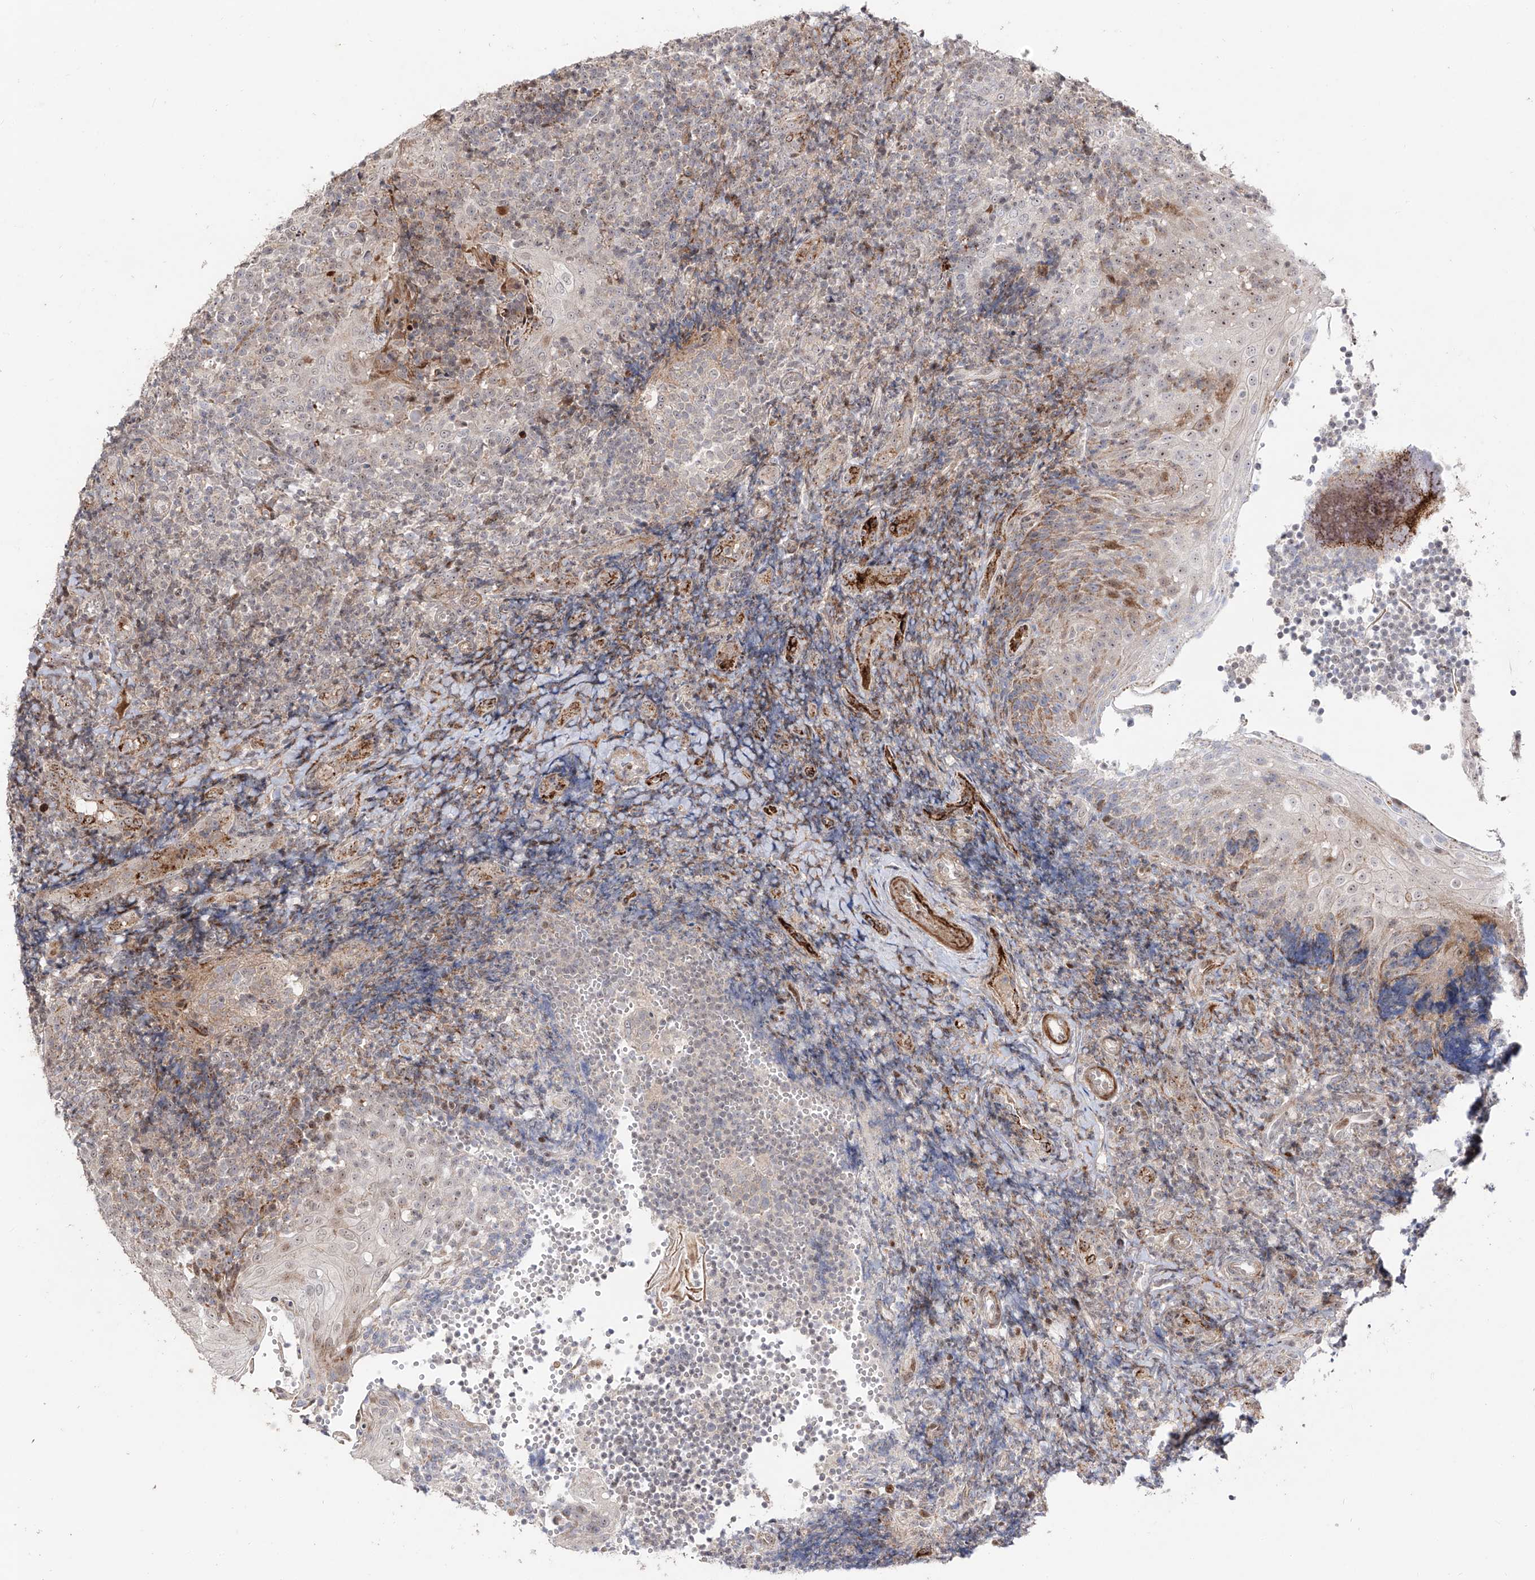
{"staining": {"intensity": "negative", "quantity": "none", "location": "none"}, "tissue": "tonsil", "cell_type": "Germinal center cells", "image_type": "normal", "snomed": [{"axis": "morphology", "description": "Normal tissue, NOS"}, {"axis": "topography", "description": "Tonsil"}], "caption": "Immunohistochemical staining of normal tonsil exhibits no significant positivity in germinal center cells.", "gene": "ZNF180", "patient": {"sex": "female", "age": 40}}